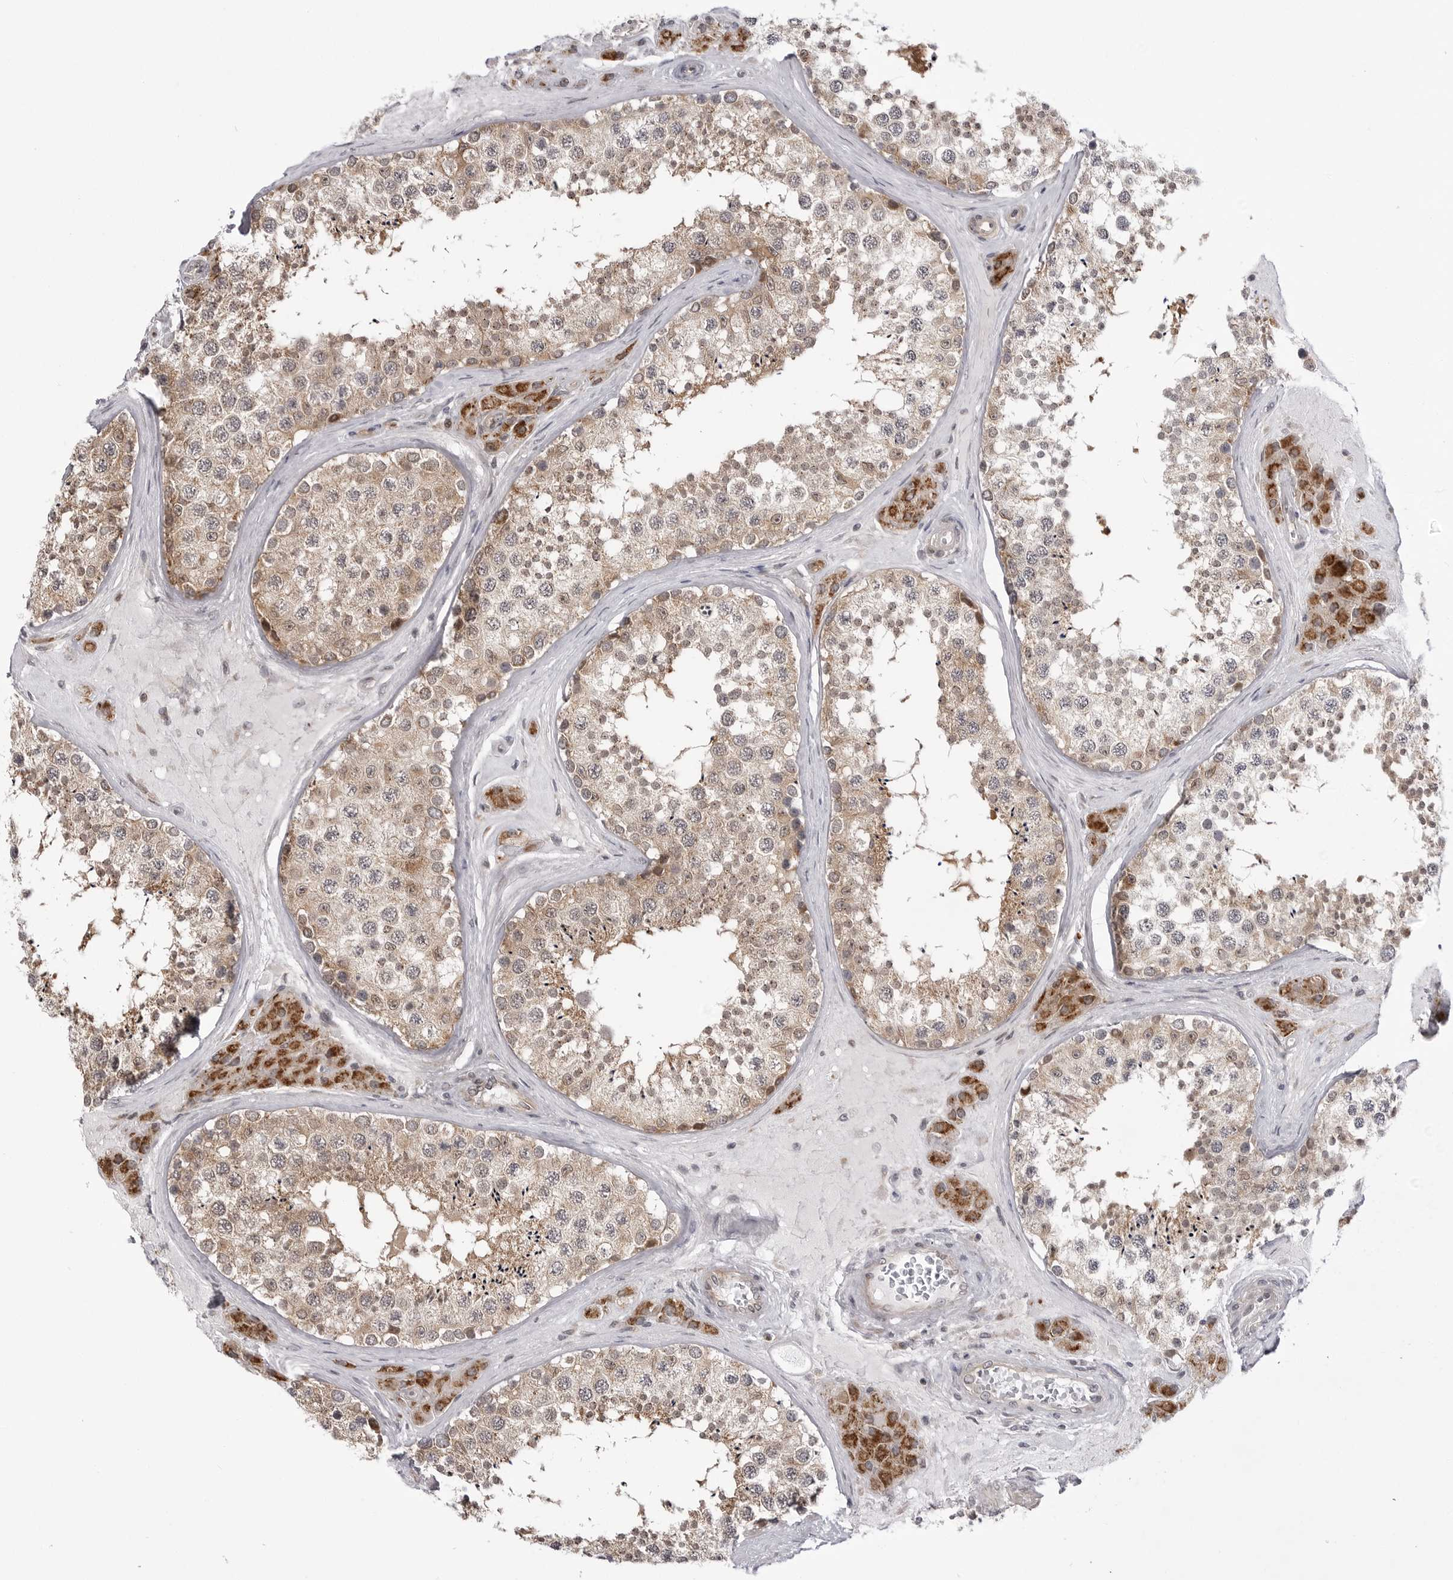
{"staining": {"intensity": "weak", "quantity": ">75%", "location": "cytoplasmic/membranous"}, "tissue": "testis", "cell_type": "Cells in seminiferous ducts", "image_type": "normal", "snomed": [{"axis": "morphology", "description": "Normal tissue, NOS"}, {"axis": "topography", "description": "Testis"}], "caption": "A brown stain labels weak cytoplasmic/membranous positivity of a protein in cells in seminiferous ducts of unremarkable human testis.", "gene": "CCDC18", "patient": {"sex": "male", "age": 46}}